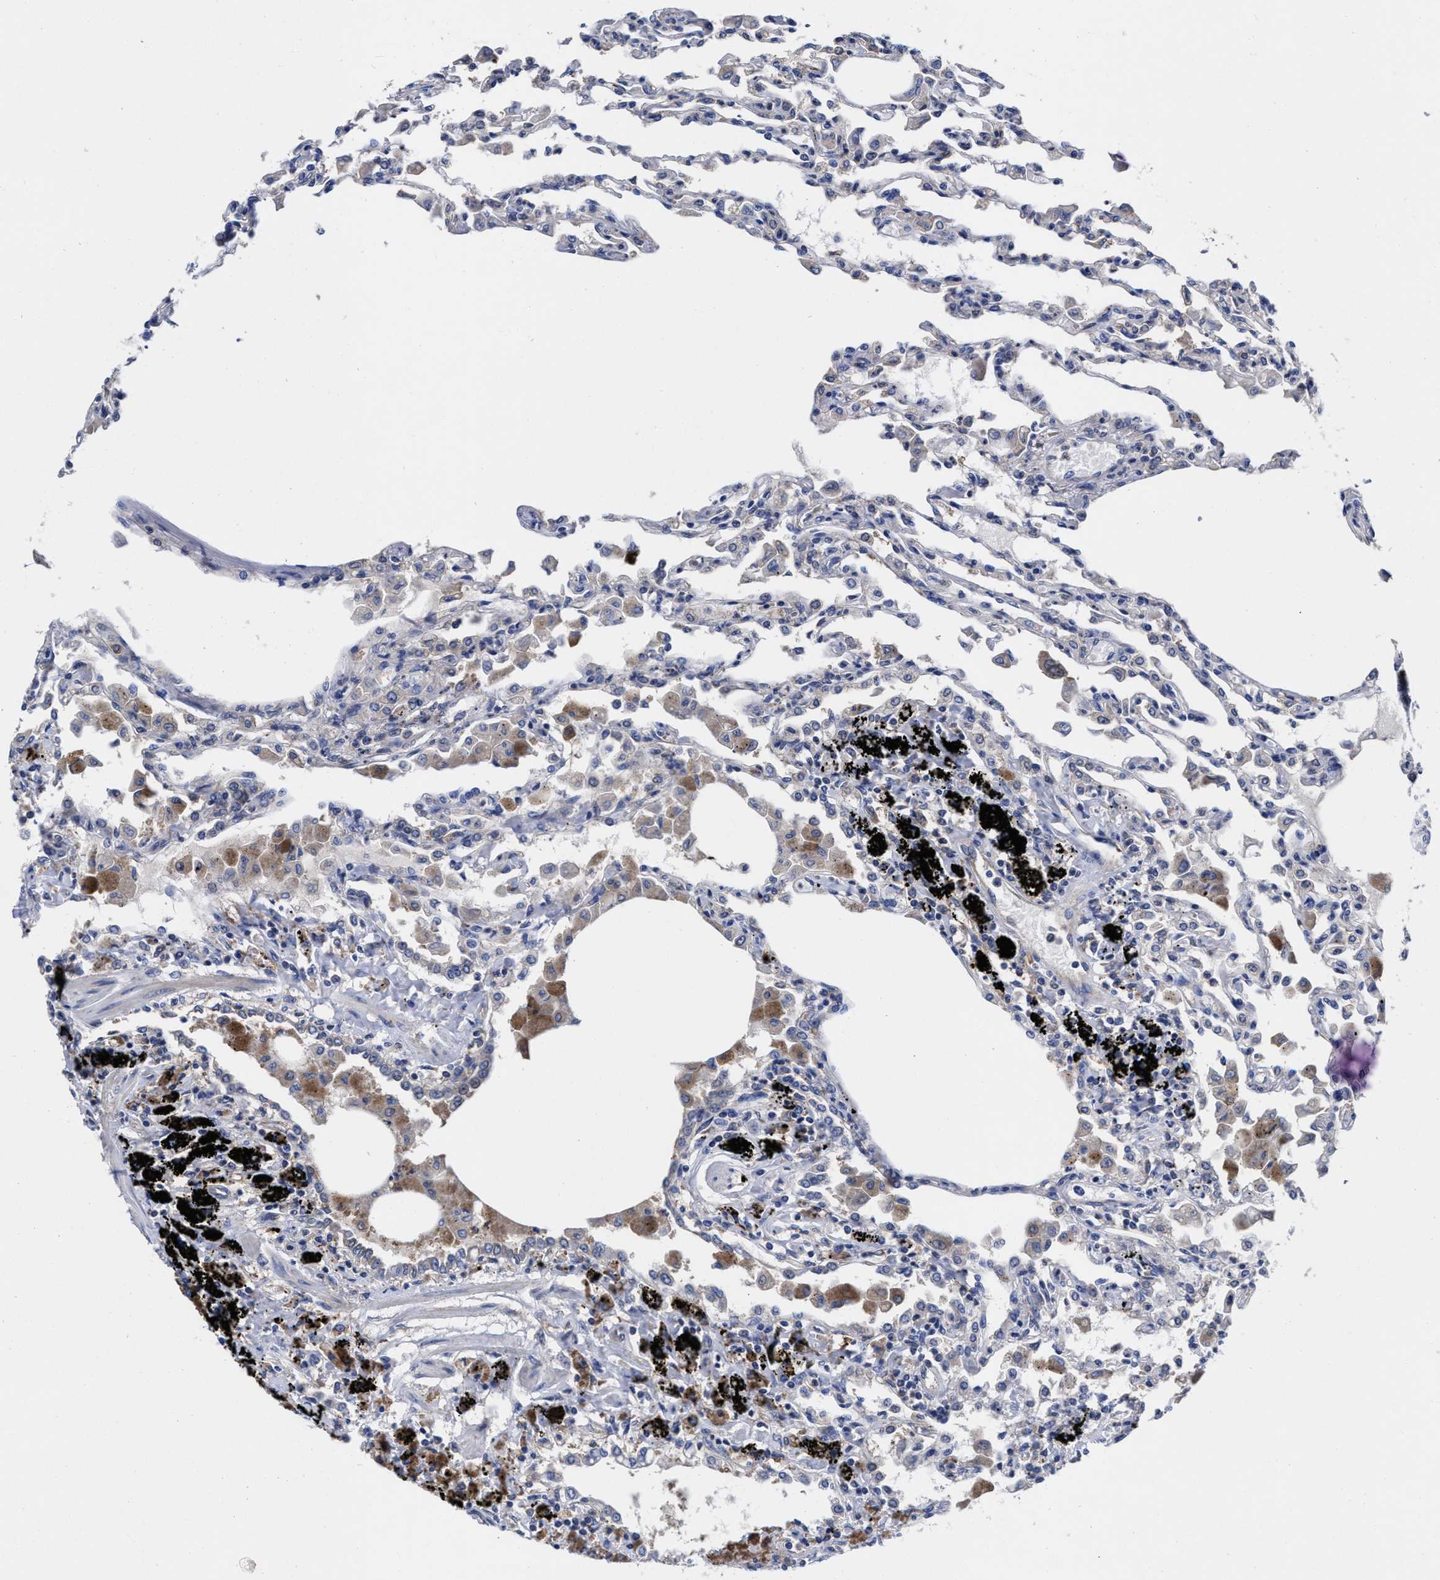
{"staining": {"intensity": "weak", "quantity": "<25%", "location": "cytoplasmic/membranous"}, "tissue": "lung", "cell_type": "Alveolar cells", "image_type": "normal", "snomed": [{"axis": "morphology", "description": "Normal tissue, NOS"}, {"axis": "topography", "description": "Bronchus"}, {"axis": "topography", "description": "Lung"}], "caption": "The histopathology image displays no significant expression in alveolar cells of lung. The staining was performed using DAB (3,3'-diaminobenzidine) to visualize the protein expression in brown, while the nuclei were stained in blue with hematoxylin (Magnification: 20x).", "gene": "TXNDC17", "patient": {"sex": "female", "age": 49}}